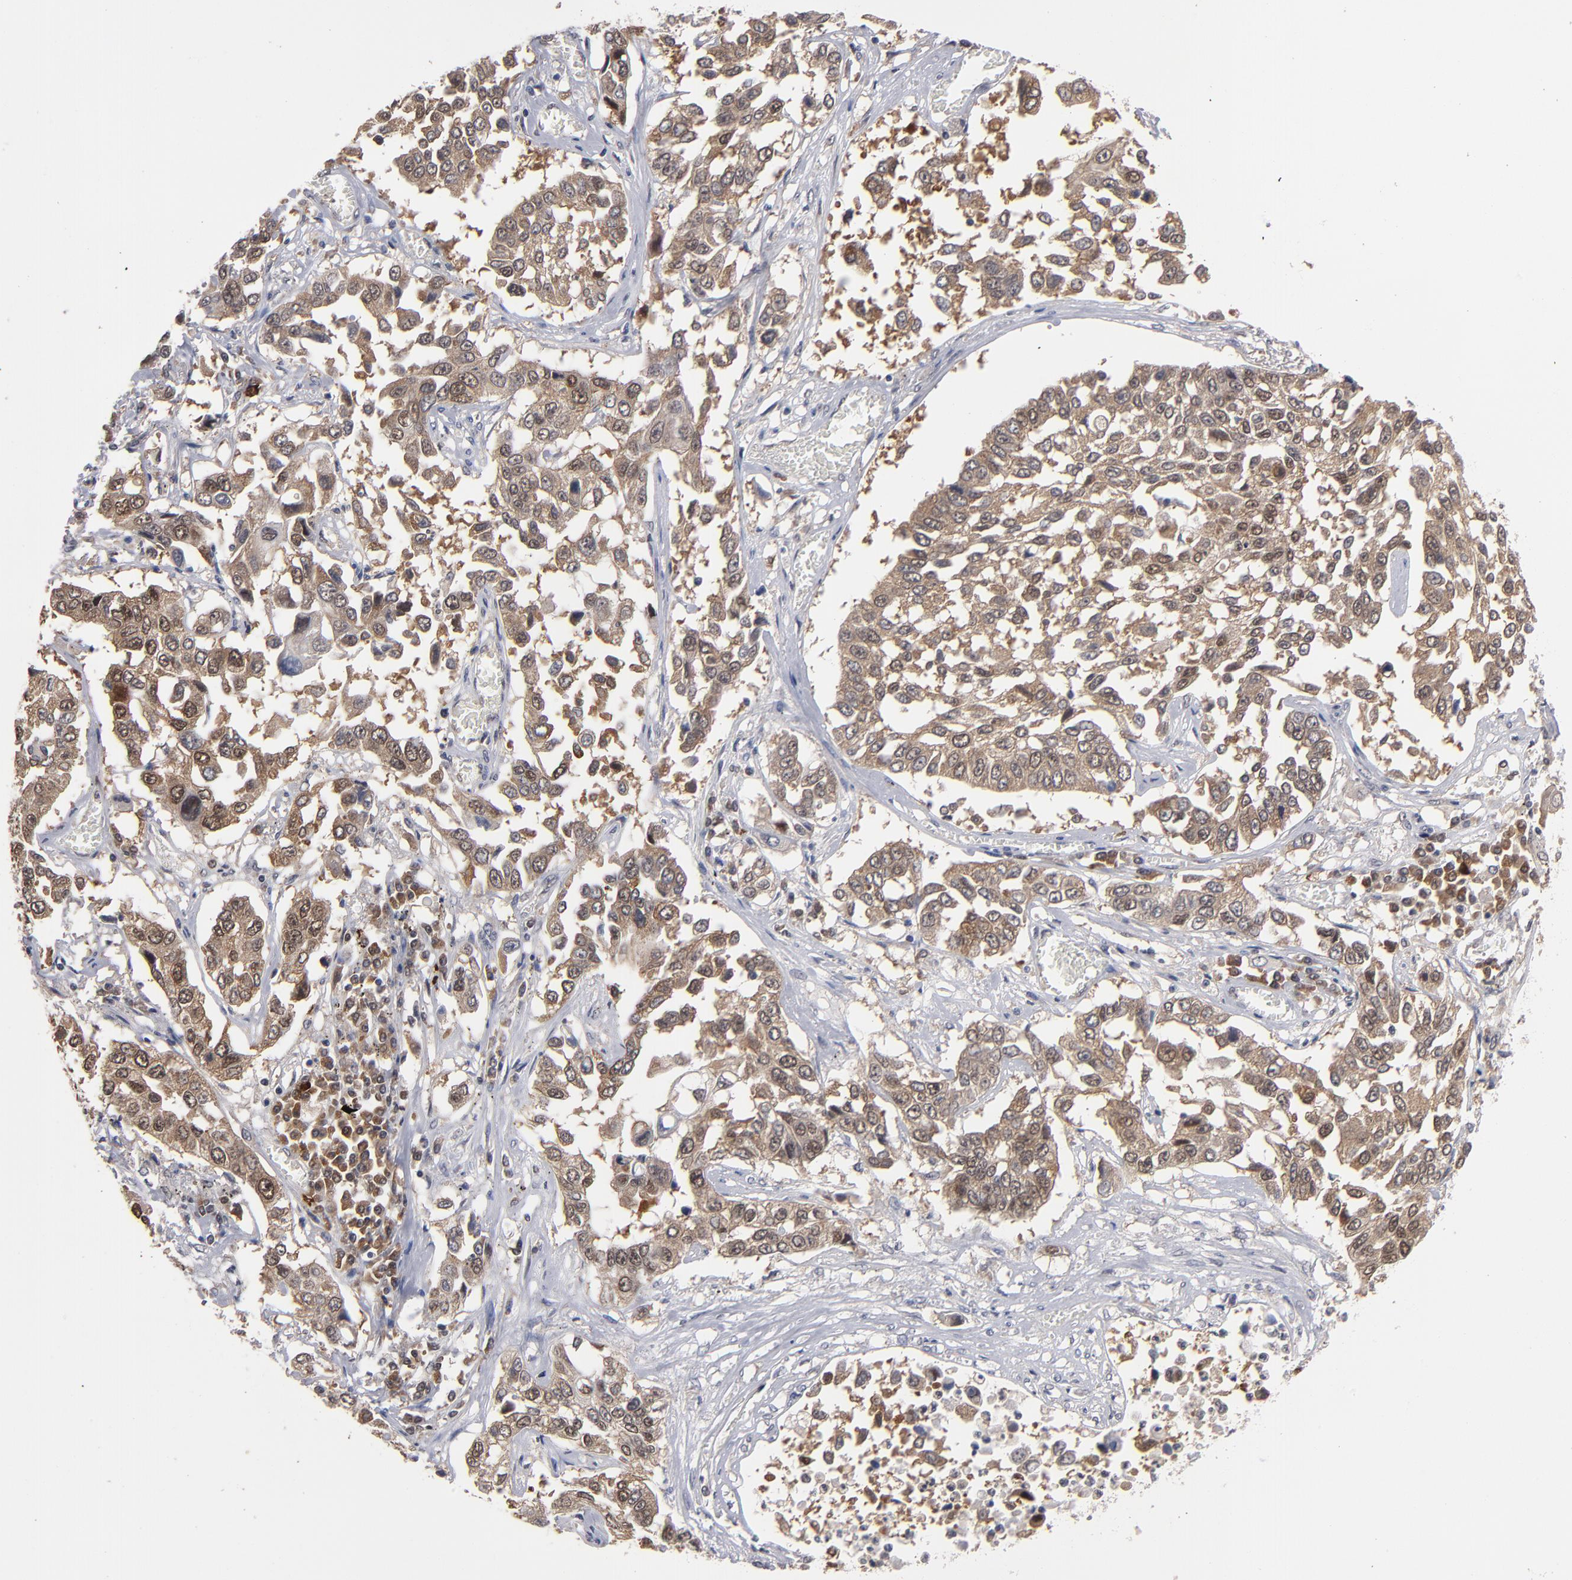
{"staining": {"intensity": "moderate", "quantity": ">75%", "location": "cytoplasmic/membranous"}, "tissue": "lung cancer", "cell_type": "Tumor cells", "image_type": "cancer", "snomed": [{"axis": "morphology", "description": "Squamous cell carcinoma, NOS"}, {"axis": "topography", "description": "Lung"}], "caption": "Tumor cells reveal medium levels of moderate cytoplasmic/membranous staining in approximately >75% of cells in human squamous cell carcinoma (lung). (DAB = brown stain, brightfield microscopy at high magnification).", "gene": "ALG13", "patient": {"sex": "male", "age": 71}}